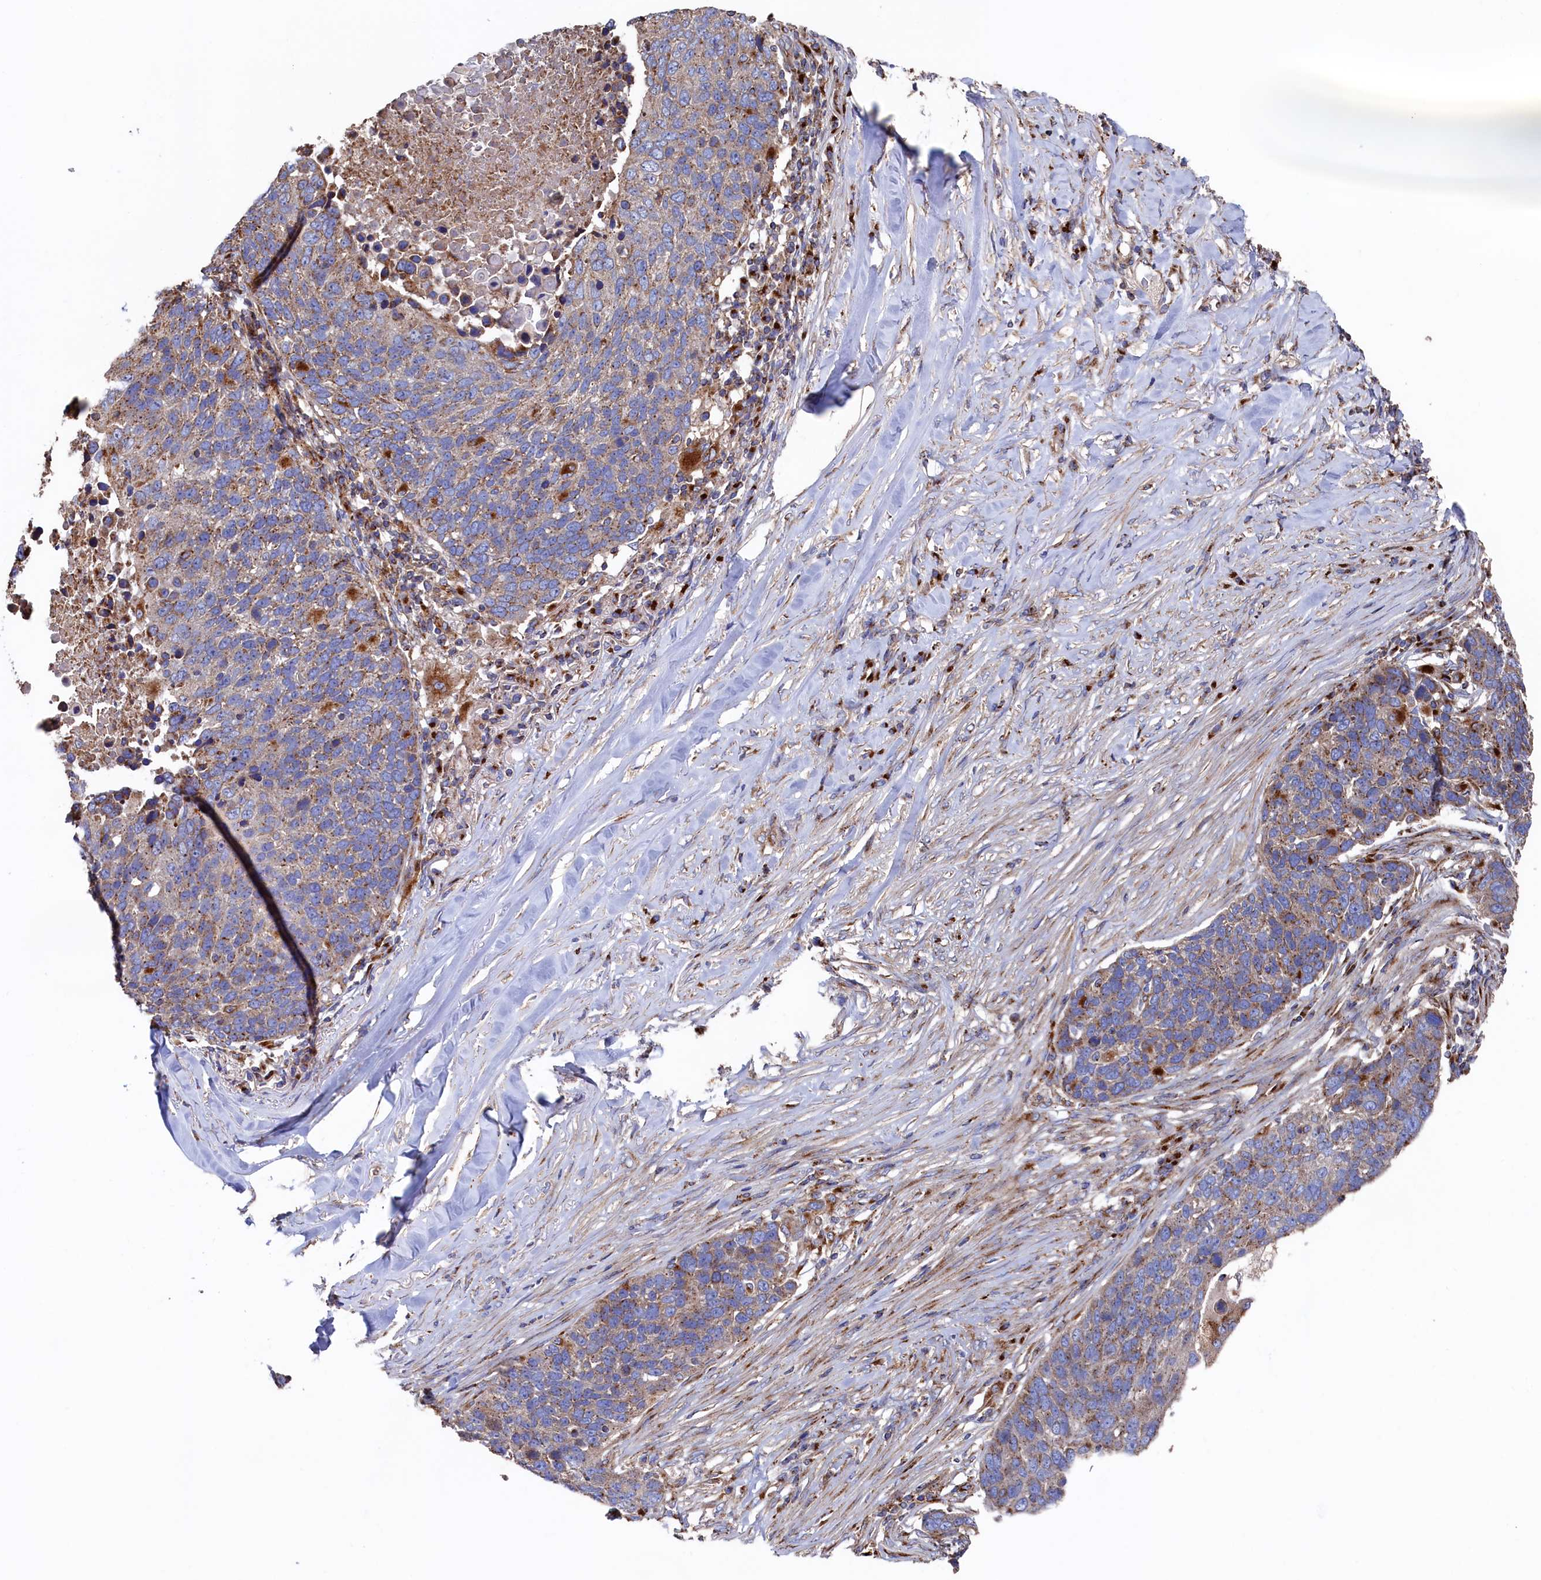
{"staining": {"intensity": "moderate", "quantity": "25%-75%", "location": "cytoplasmic/membranous"}, "tissue": "lung cancer", "cell_type": "Tumor cells", "image_type": "cancer", "snomed": [{"axis": "morphology", "description": "Normal tissue, NOS"}, {"axis": "morphology", "description": "Squamous cell carcinoma, NOS"}, {"axis": "topography", "description": "Lymph node"}, {"axis": "topography", "description": "Lung"}], "caption": "Lung squamous cell carcinoma stained with DAB (3,3'-diaminobenzidine) immunohistochemistry exhibits medium levels of moderate cytoplasmic/membranous positivity in about 25%-75% of tumor cells. (brown staining indicates protein expression, while blue staining denotes nuclei).", "gene": "PRRC1", "patient": {"sex": "male", "age": 66}}